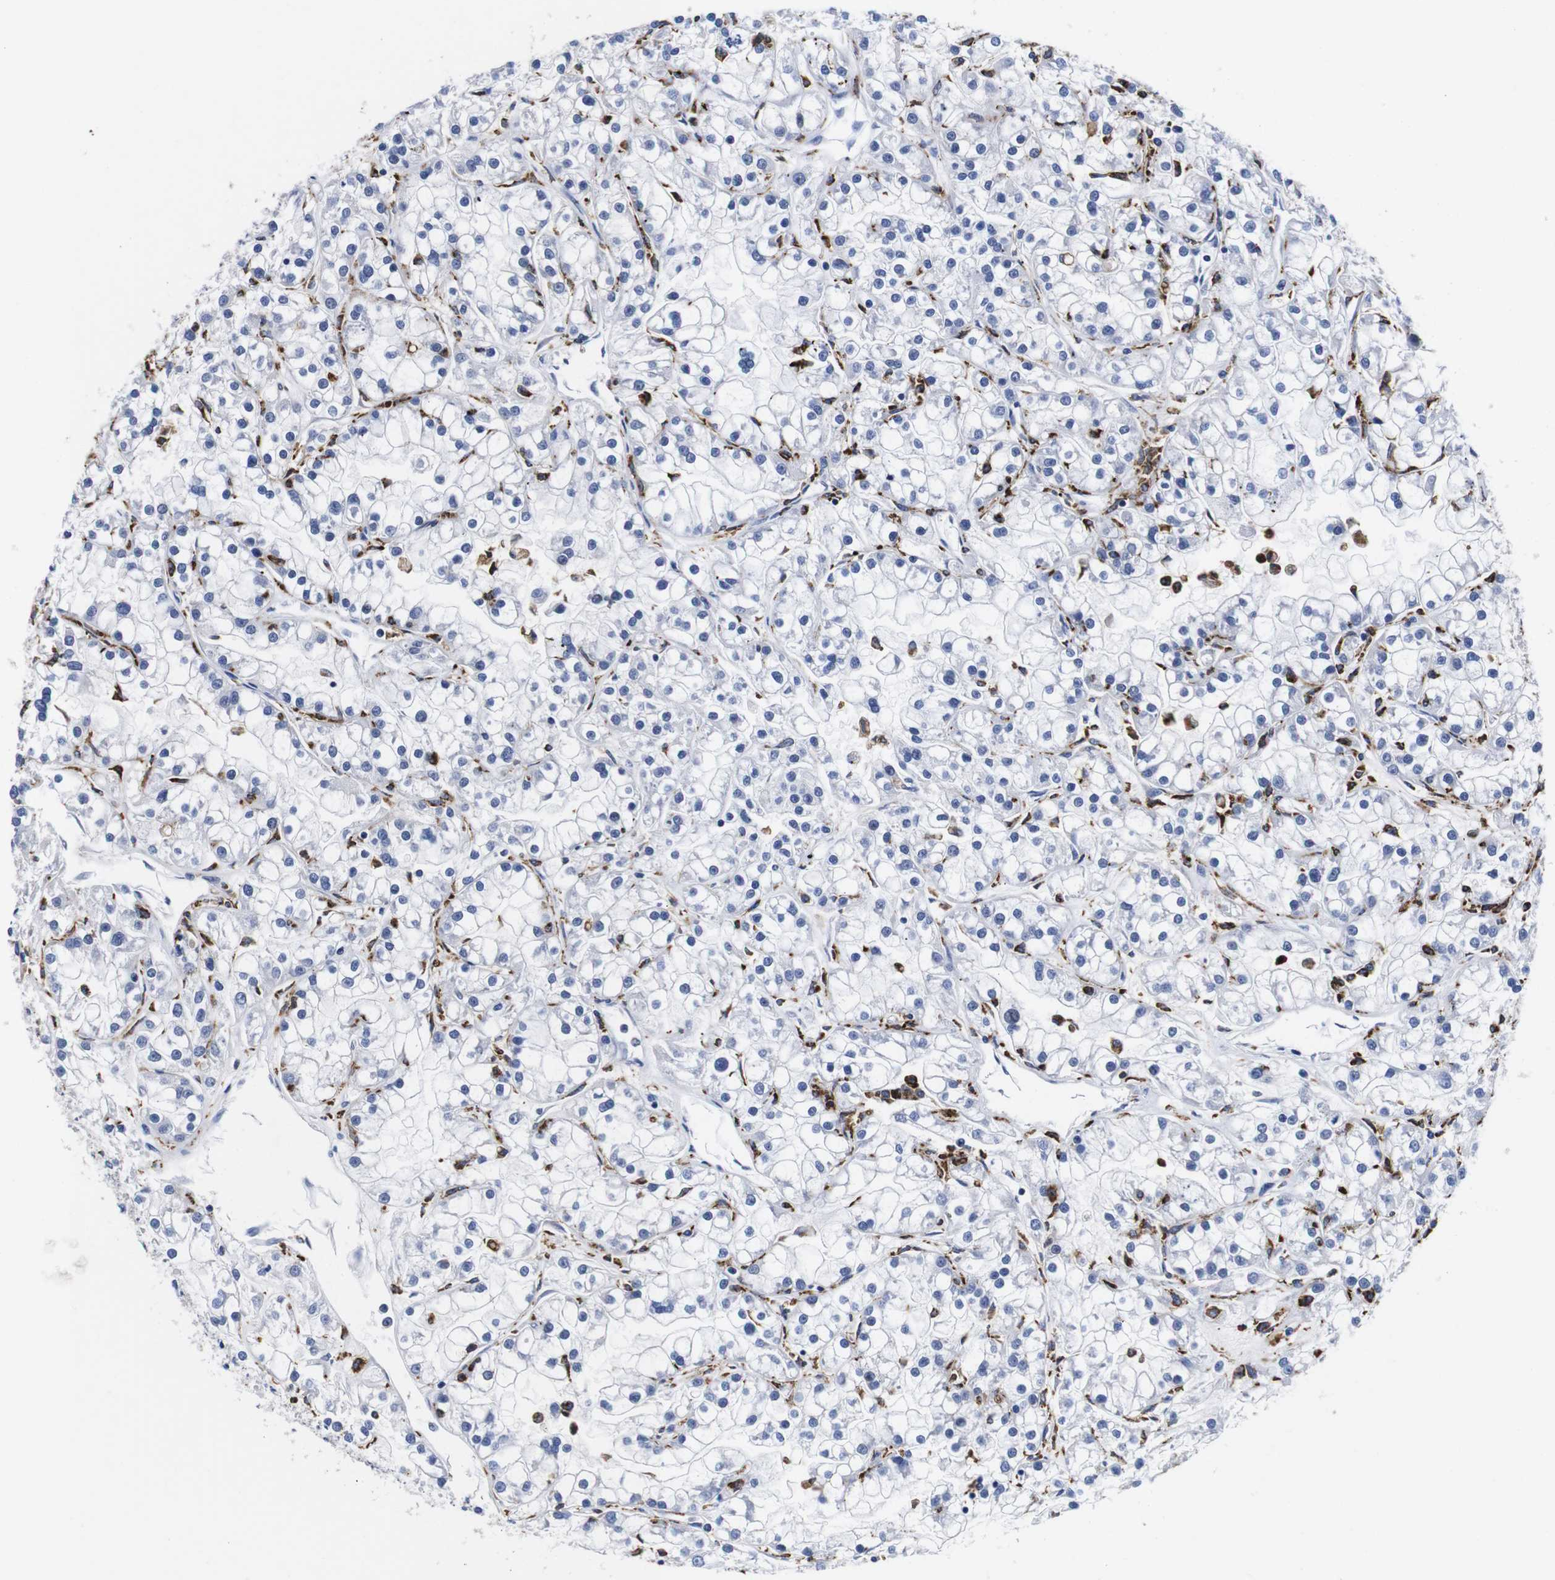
{"staining": {"intensity": "negative", "quantity": "none", "location": "none"}, "tissue": "renal cancer", "cell_type": "Tumor cells", "image_type": "cancer", "snomed": [{"axis": "morphology", "description": "Adenocarcinoma, NOS"}, {"axis": "topography", "description": "Kidney"}], "caption": "Immunohistochemistry (IHC) of renal cancer demonstrates no staining in tumor cells.", "gene": "HLA-DMB", "patient": {"sex": "female", "age": 52}}